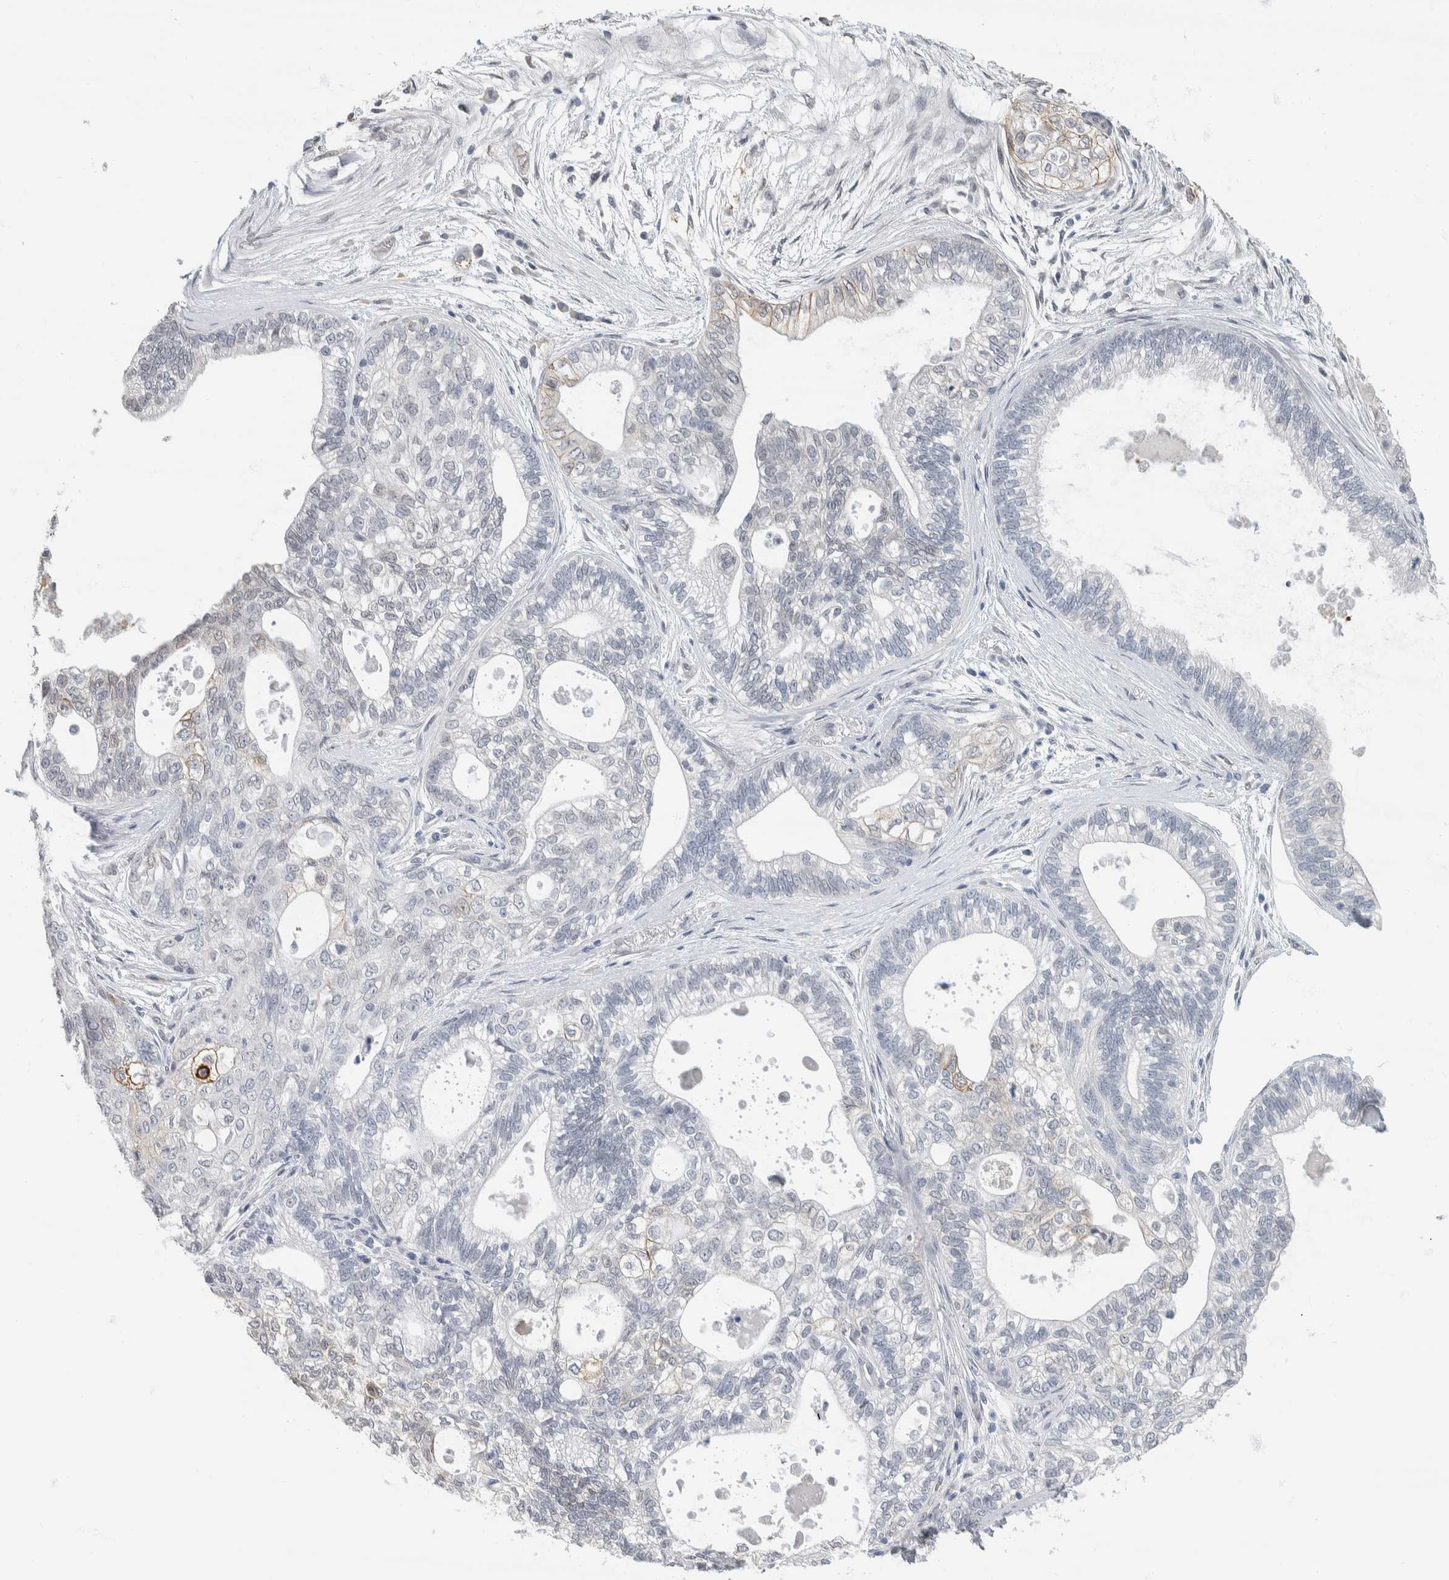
{"staining": {"intensity": "negative", "quantity": "none", "location": "none"}, "tissue": "pancreatic cancer", "cell_type": "Tumor cells", "image_type": "cancer", "snomed": [{"axis": "morphology", "description": "Adenocarcinoma, NOS"}, {"axis": "topography", "description": "Pancreas"}], "caption": "Immunohistochemistry (IHC) of human pancreatic cancer (adenocarcinoma) shows no positivity in tumor cells. The staining was performed using DAB to visualize the protein expression in brown, while the nuclei were stained in blue with hematoxylin (Magnification: 20x).", "gene": "NEFM", "patient": {"sex": "male", "age": 72}}